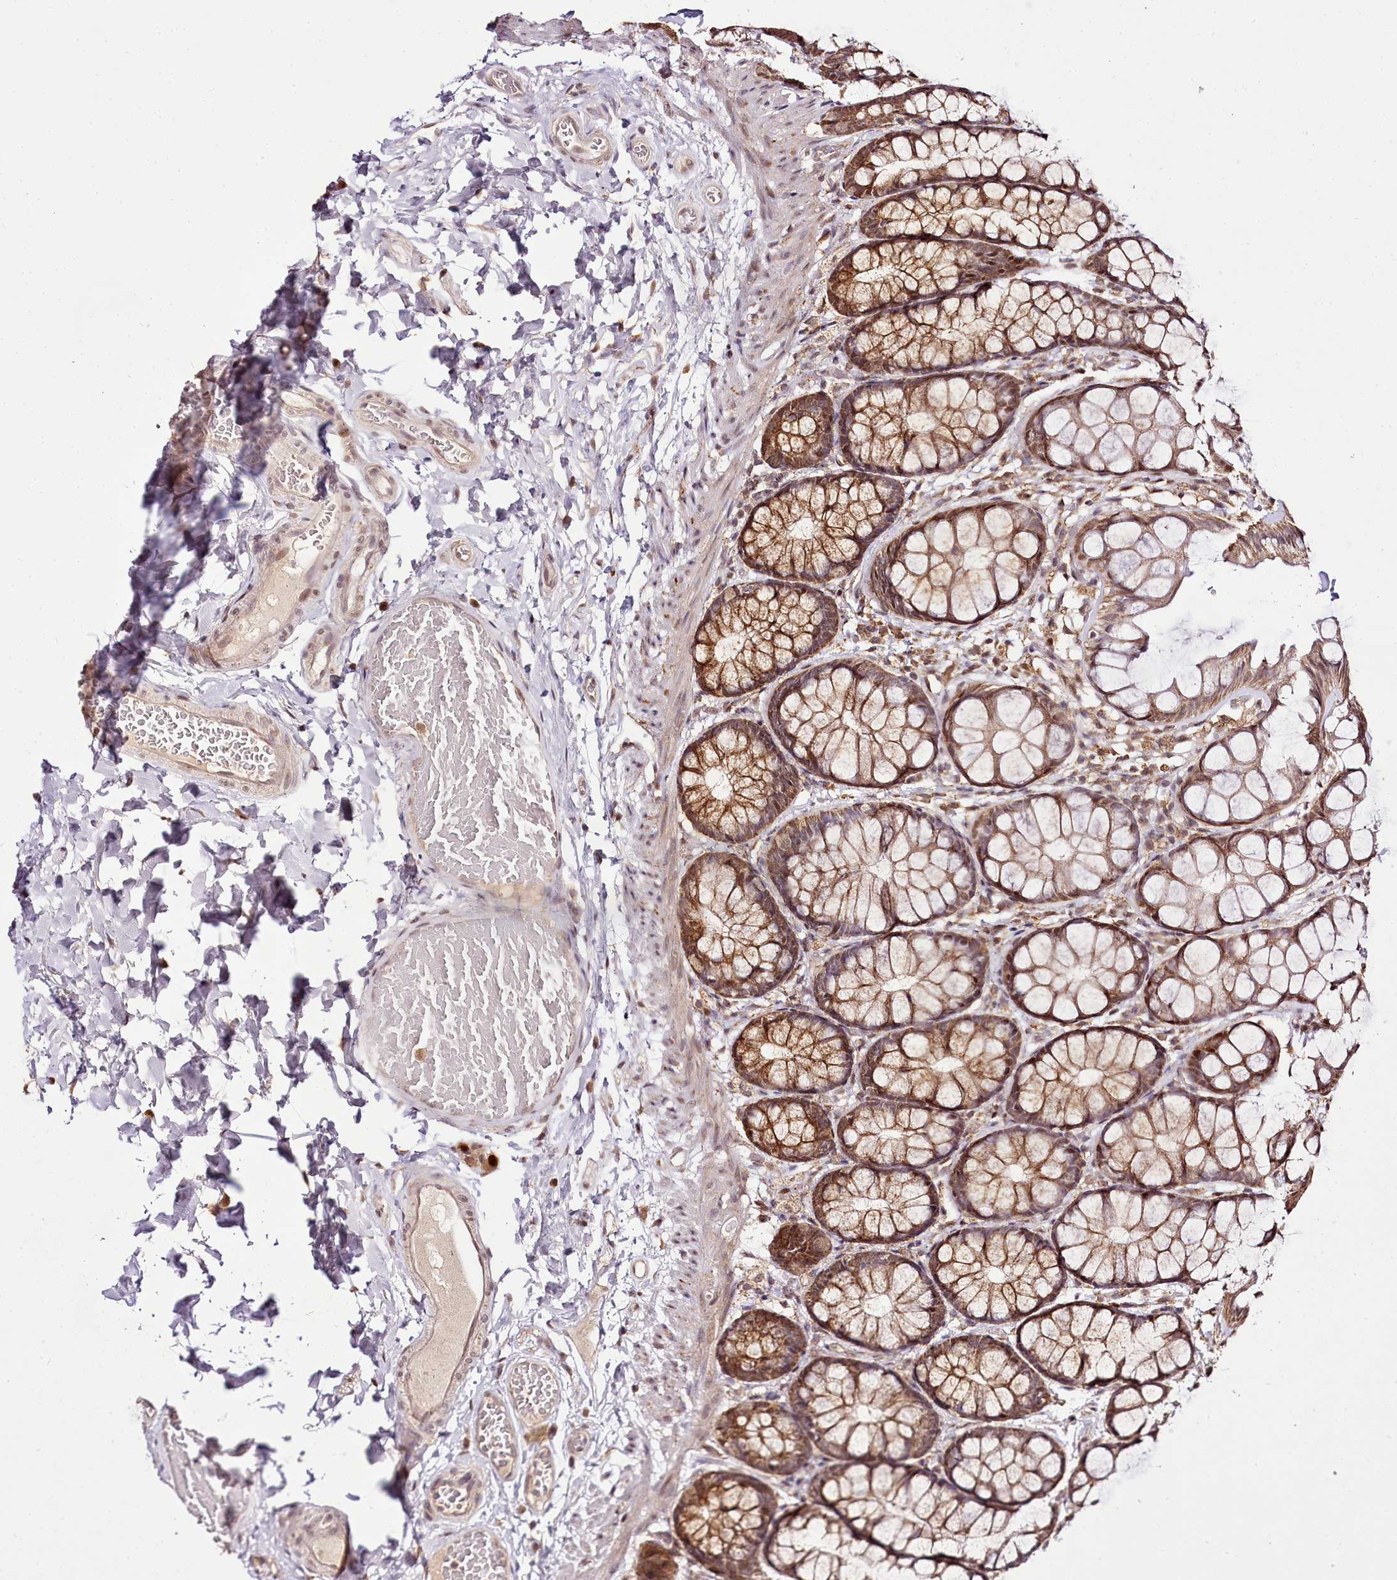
{"staining": {"intensity": "weak", "quantity": ">75%", "location": "cytoplasmic/membranous"}, "tissue": "colon", "cell_type": "Endothelial cells", "image_type": "normal", "snomed": [{"axis": "morphology", "description": "Normal tissue, NOS"}, {"axis": "topography", "description": "Colon"}], "caption": "Approximately >75% of endothelial cells in unremarkable human colon demonstrate weak cytoplasmic/membranous protein expression as visualized by brown immunohistochemical staining.", "gene": "EDIL3", "patient": {"sex": "male", "age": 47}}